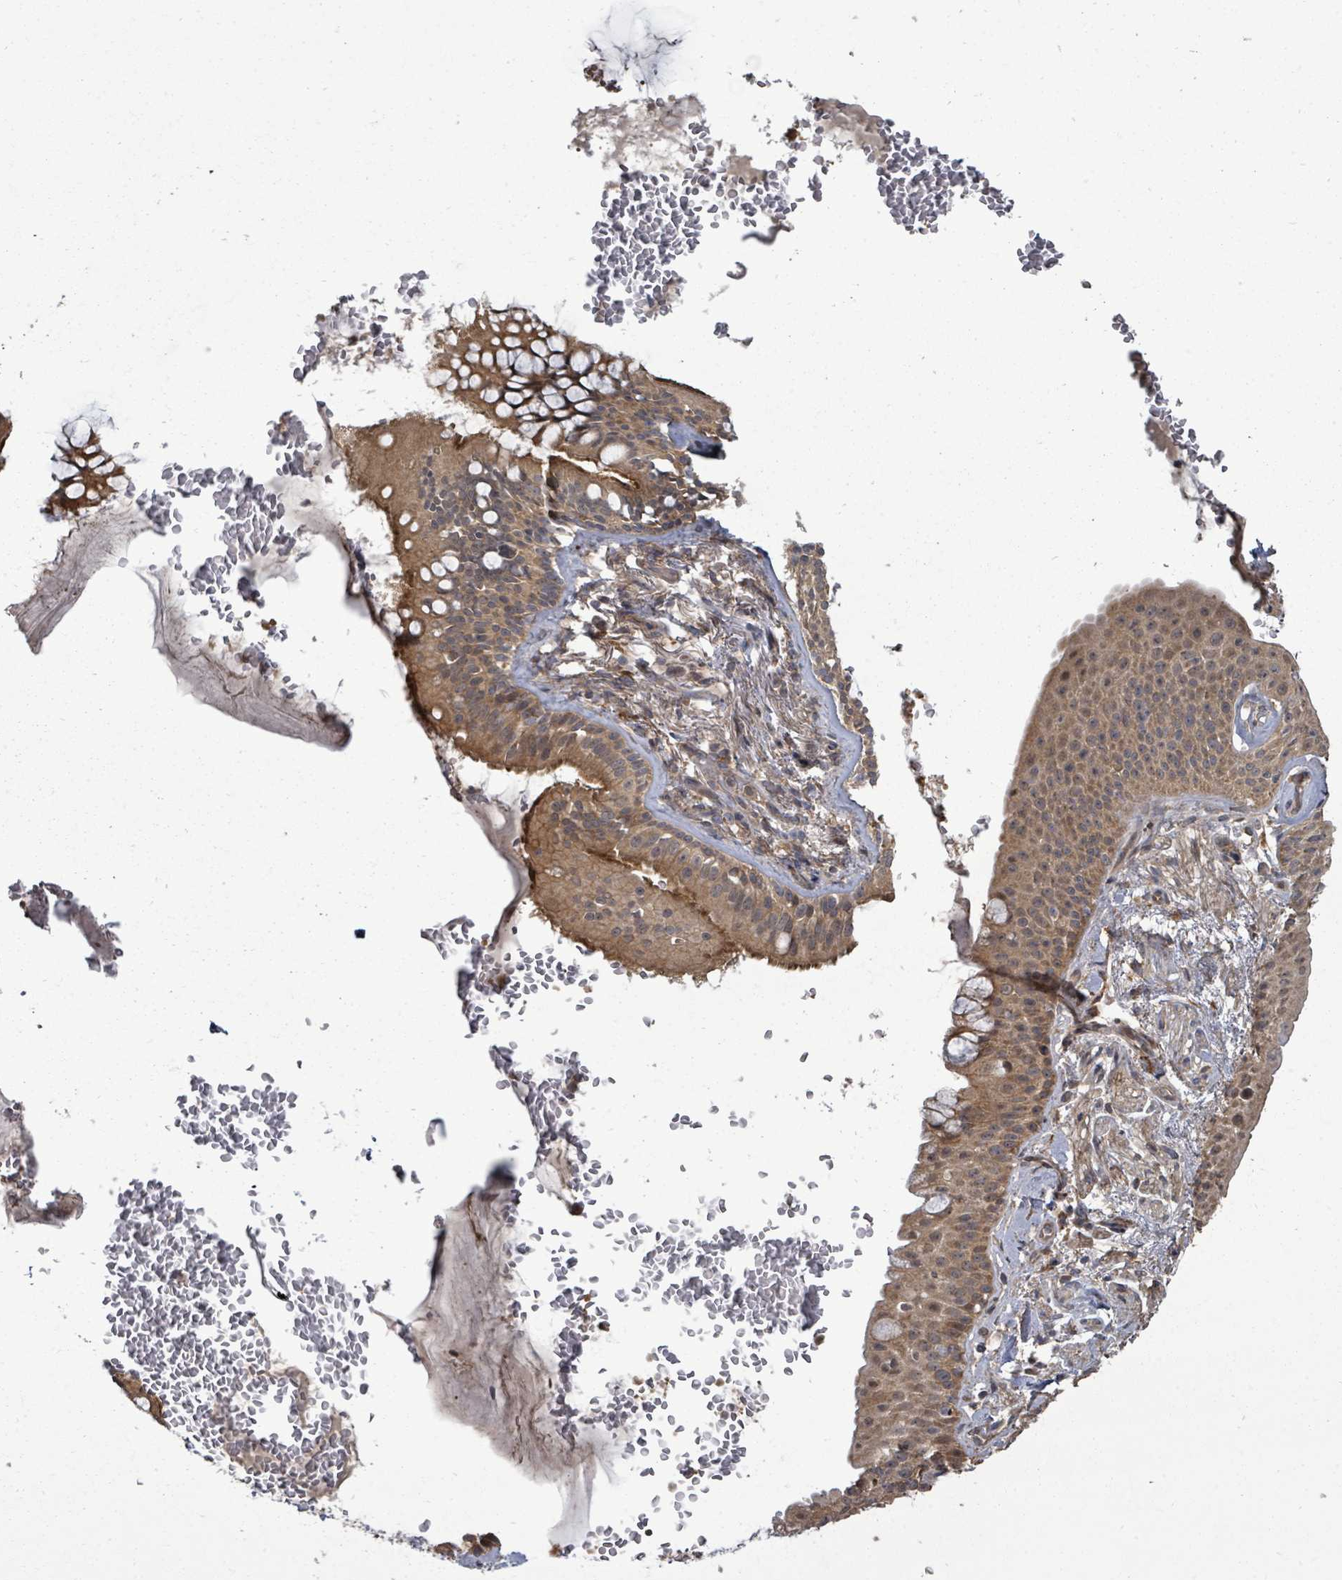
{"staining": {"intensity": "strong", "quantity": ">75%", "location": "cytoplasmic/membranous"}, "tissue": "bronchus", "cell_type": "Respiratory epithelial cells", "image_type": "normal", "snomed": [{"axis": "morphology", "description": "Normal tissue, NOS"}, {"axis": "topography", "description": "Bronchus"}], "caption": "Respiratory epithelial cells exhibit high levels of strong cytoplasmic/membranous staining in about >75% of cells in unremarkable bronchus. The protein is stained brown, and the nuclei are stained in blue (DAB IHC with brightfield microscopy, high magnification).", "gene": "EIF3CL", "patient": {"sex": "male", "age": 70}}